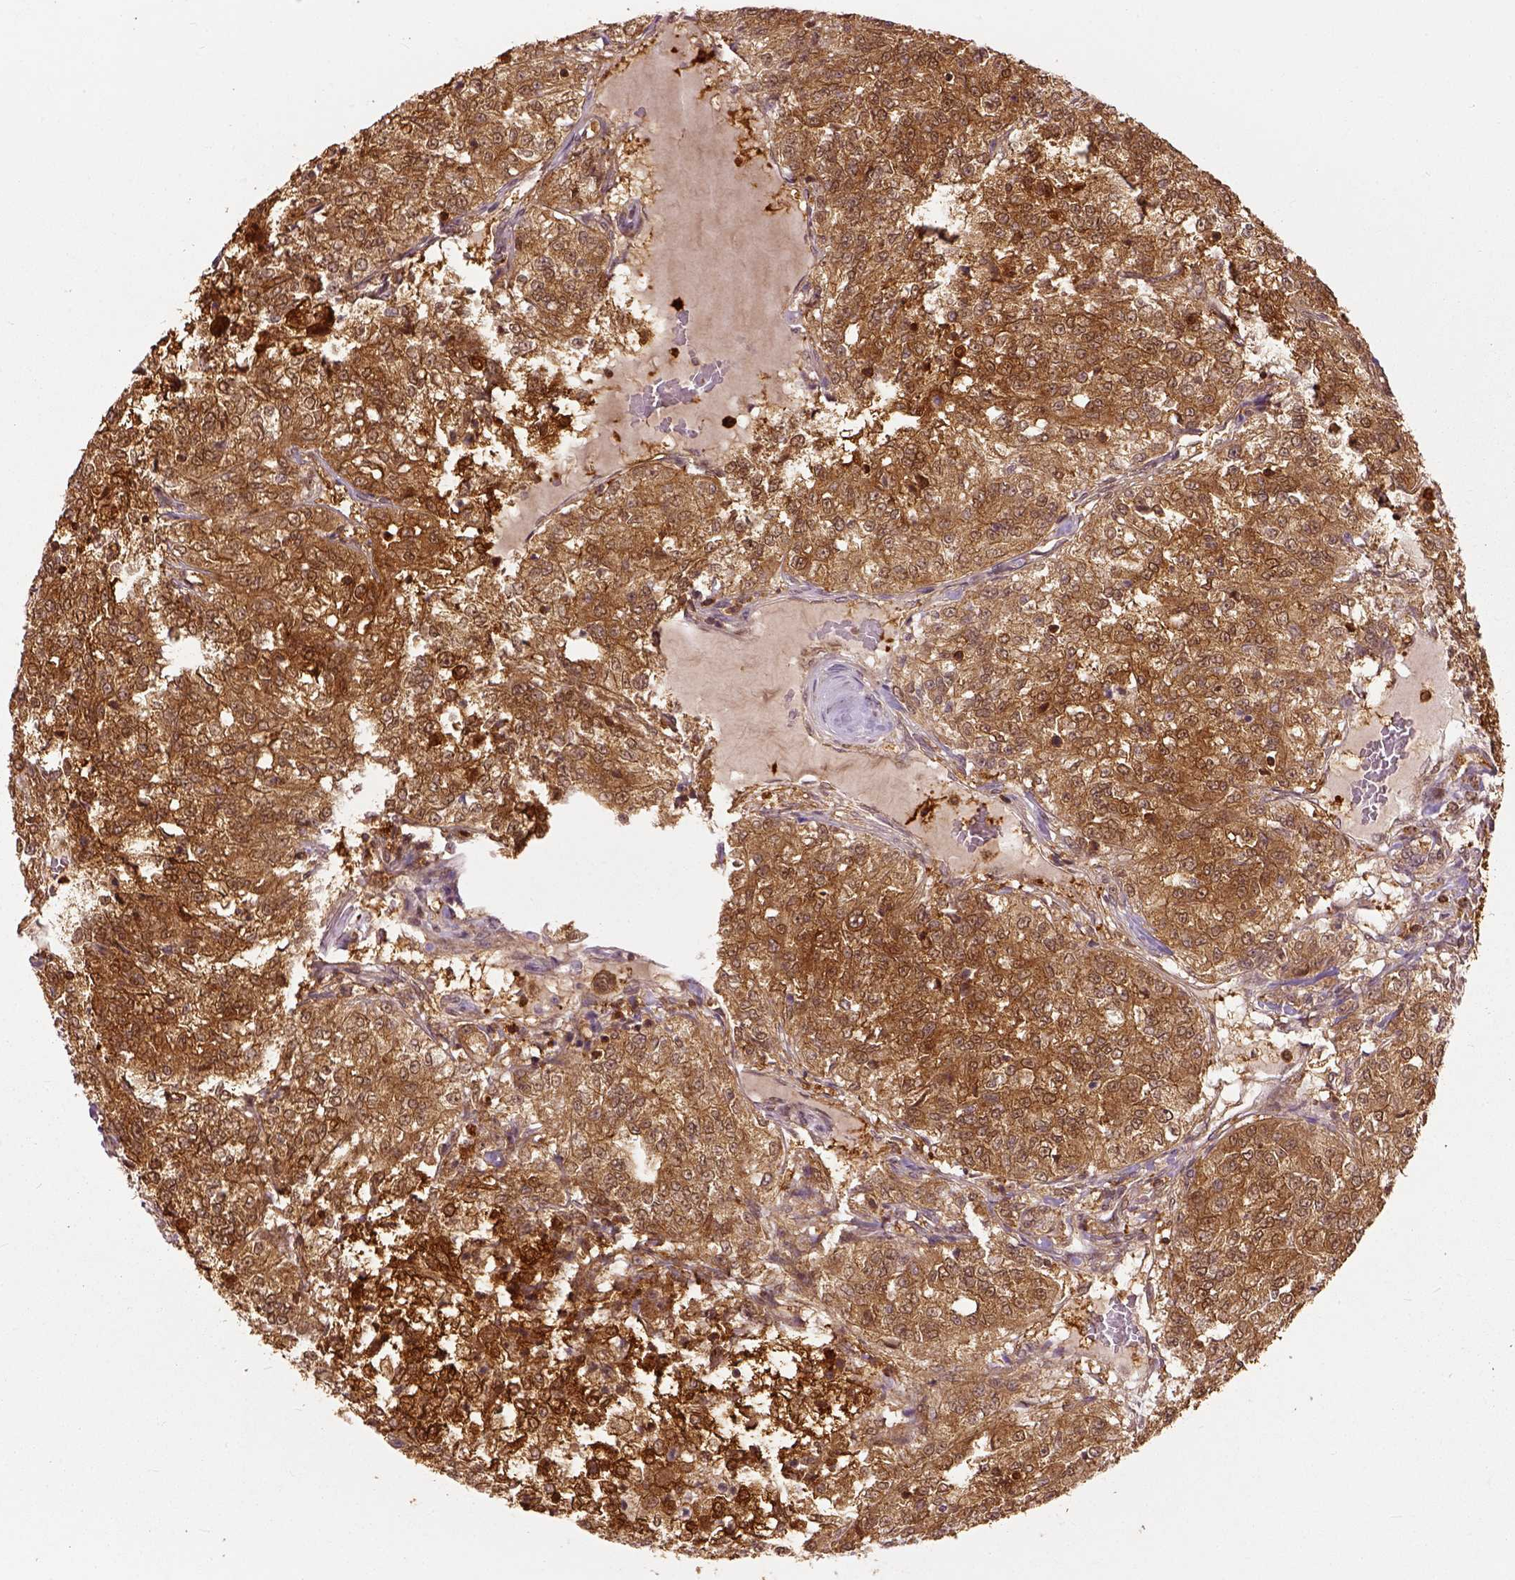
{"staining": {"intensity": "moderate", "quantity": ">75%", "location": "cytoplasmic/membranous"}, "tissue": "renal cancer", "cell_type": "Tumor cells", "image_type": "cancer", "snomed": [{"axis": "morphology", "description": "Adenocarcinoma, NOS"}, {"axis": "topography", "description": "Kidney"}], "caption": "Human adenocarcinoma (renal) stained with a brown dye reveals moderate cytoplasmic/membranous positive expression in about >75% of tumor cells.", "gene": "GPI", "patient": {"sex": "female", "age": 63}}